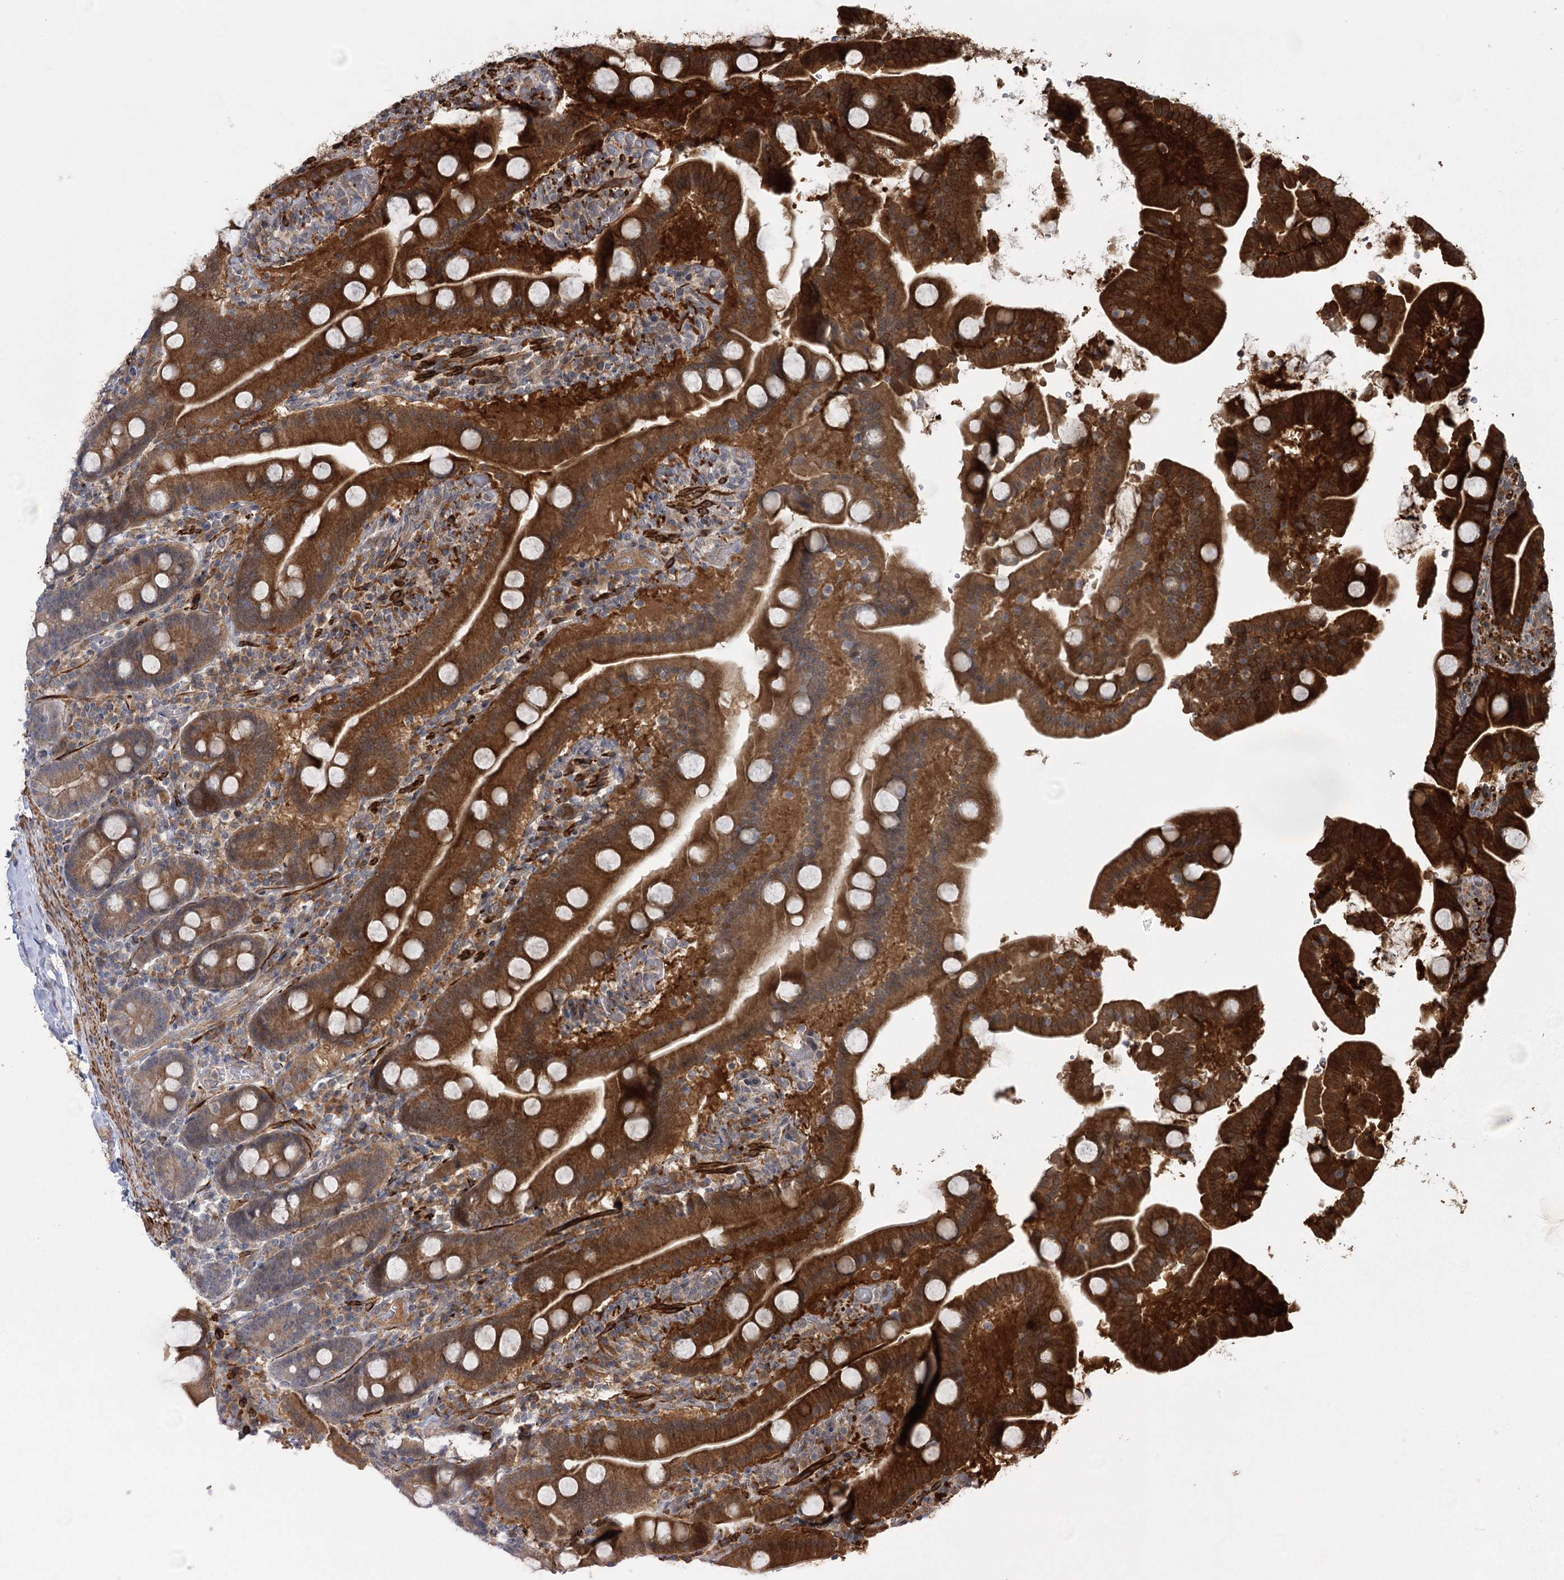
{"staining": {"intensity": "strong", "quantity": ">75%", "location": "cytoplasmic/membranous"}, "tissue": "duodenum", "cell_type": "Glandular cells", "image_type": "normal", "snomed": [{"axis": "morphology", "description": "Normal tissue, NOS"}, {"axis": "topography", "description": "Duodenum"}], "caption": "Immunohistochemistry (IHC) micrograph of normal duodenum: human duodenum stained using immunohistochemistry demonstrates high levels of strong protein expression localized specifically in the cytoplasmic/membranous of glandular cells, appearing as a cytoplasmic/membranous brown color.", "gene": "KCNN2", "patient": {"sex": "male", "age": 55}}